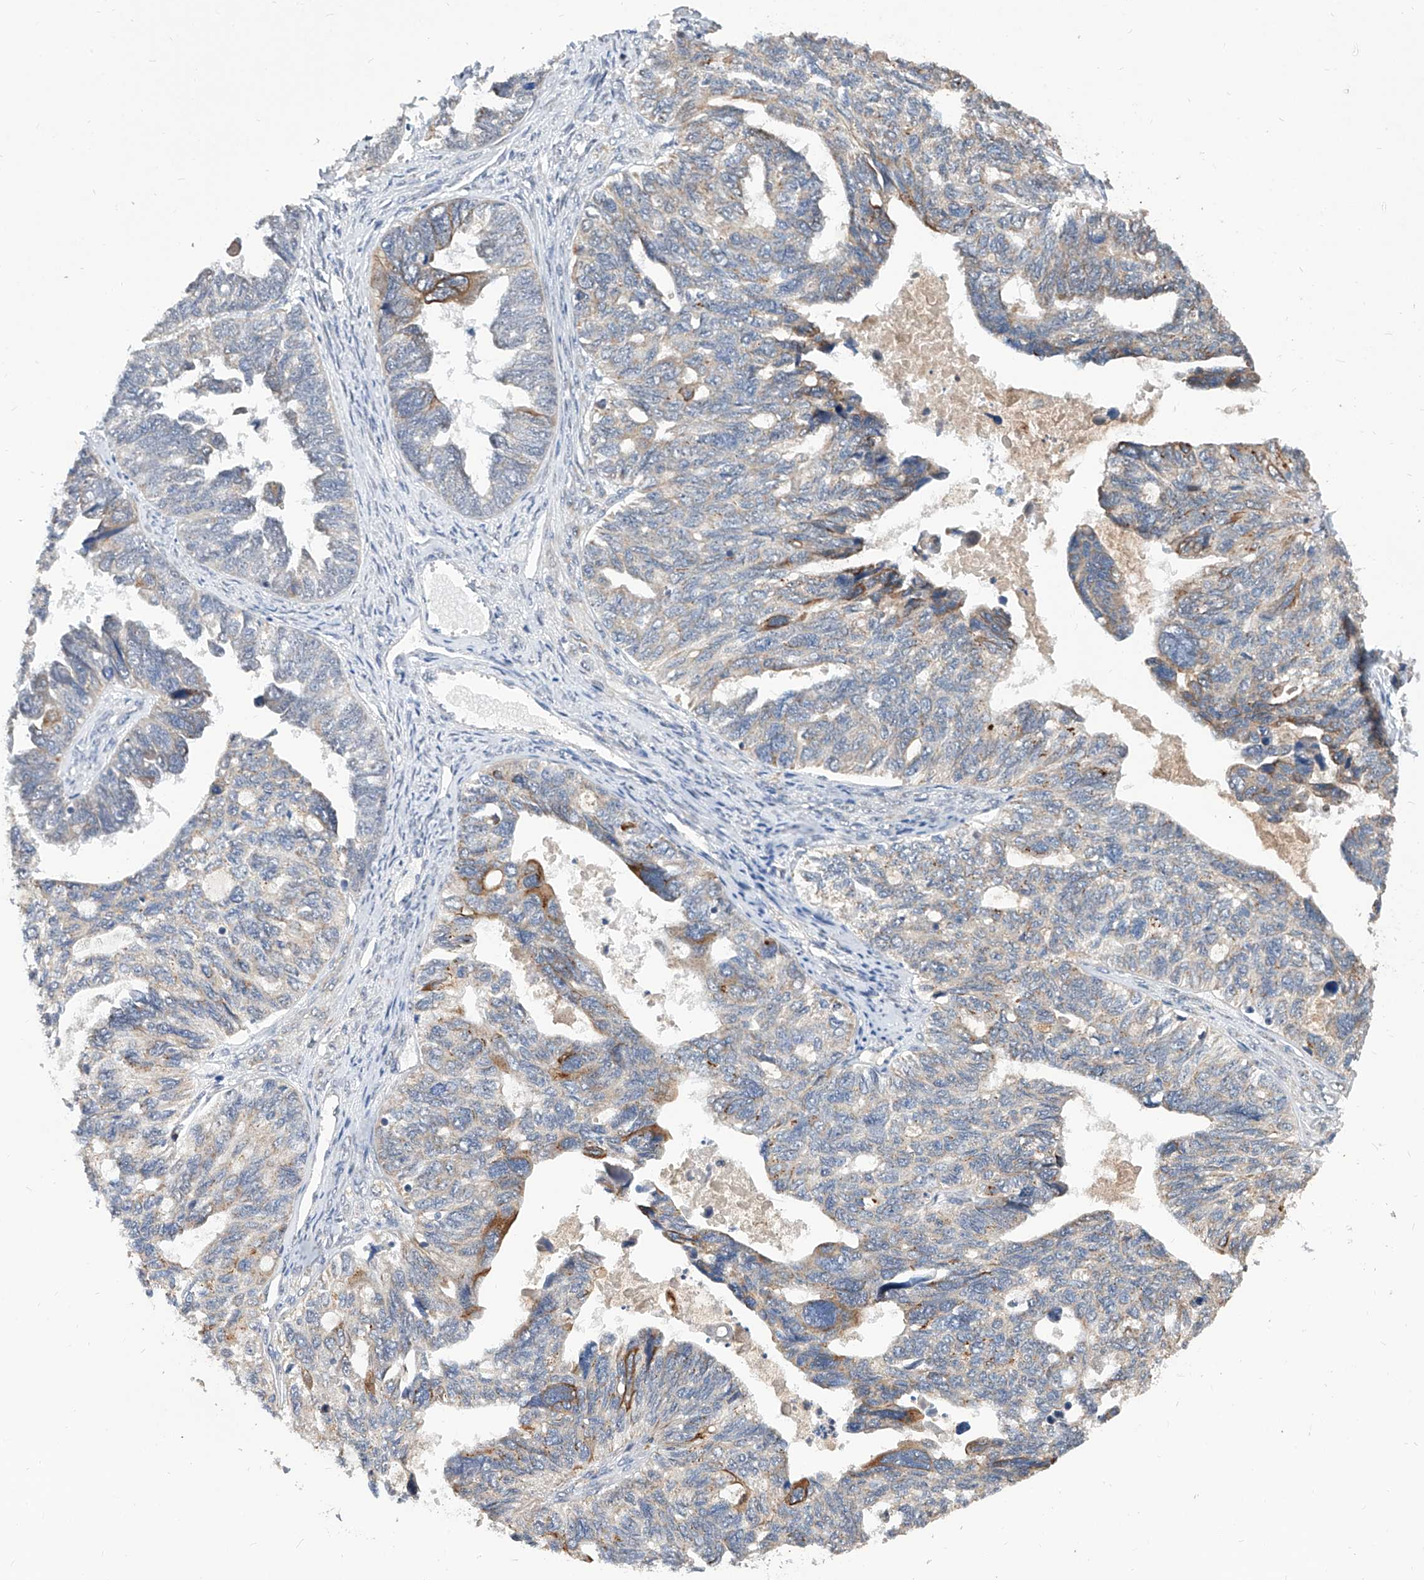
{"staining": {"intensity": "moderate", "quantity": "<25%", "location": "cytoplasmic/membranous"}, "tissue": "ovarian cancer", "cell_type": "Tumor cells", "image_type": "cancer", "snomed": [{"axis": "morphology", "description": "Cystadenocarcinoma, serous, NOS"}, {"axis": "topography", "description": "Ovary"}], "caption": "Immunohistochemical staining of ovarian serous cystadenocarcinoma exhibits low levels of moderate cytoplasmic/membranous protein expression in about <25% of tumor cells. Immunohistochemistry (ihc) stains the protein in brown and the nuclei are stained blue.", "gene": "MFSD4B", "patient": {"sex": "female", "age": 79}}